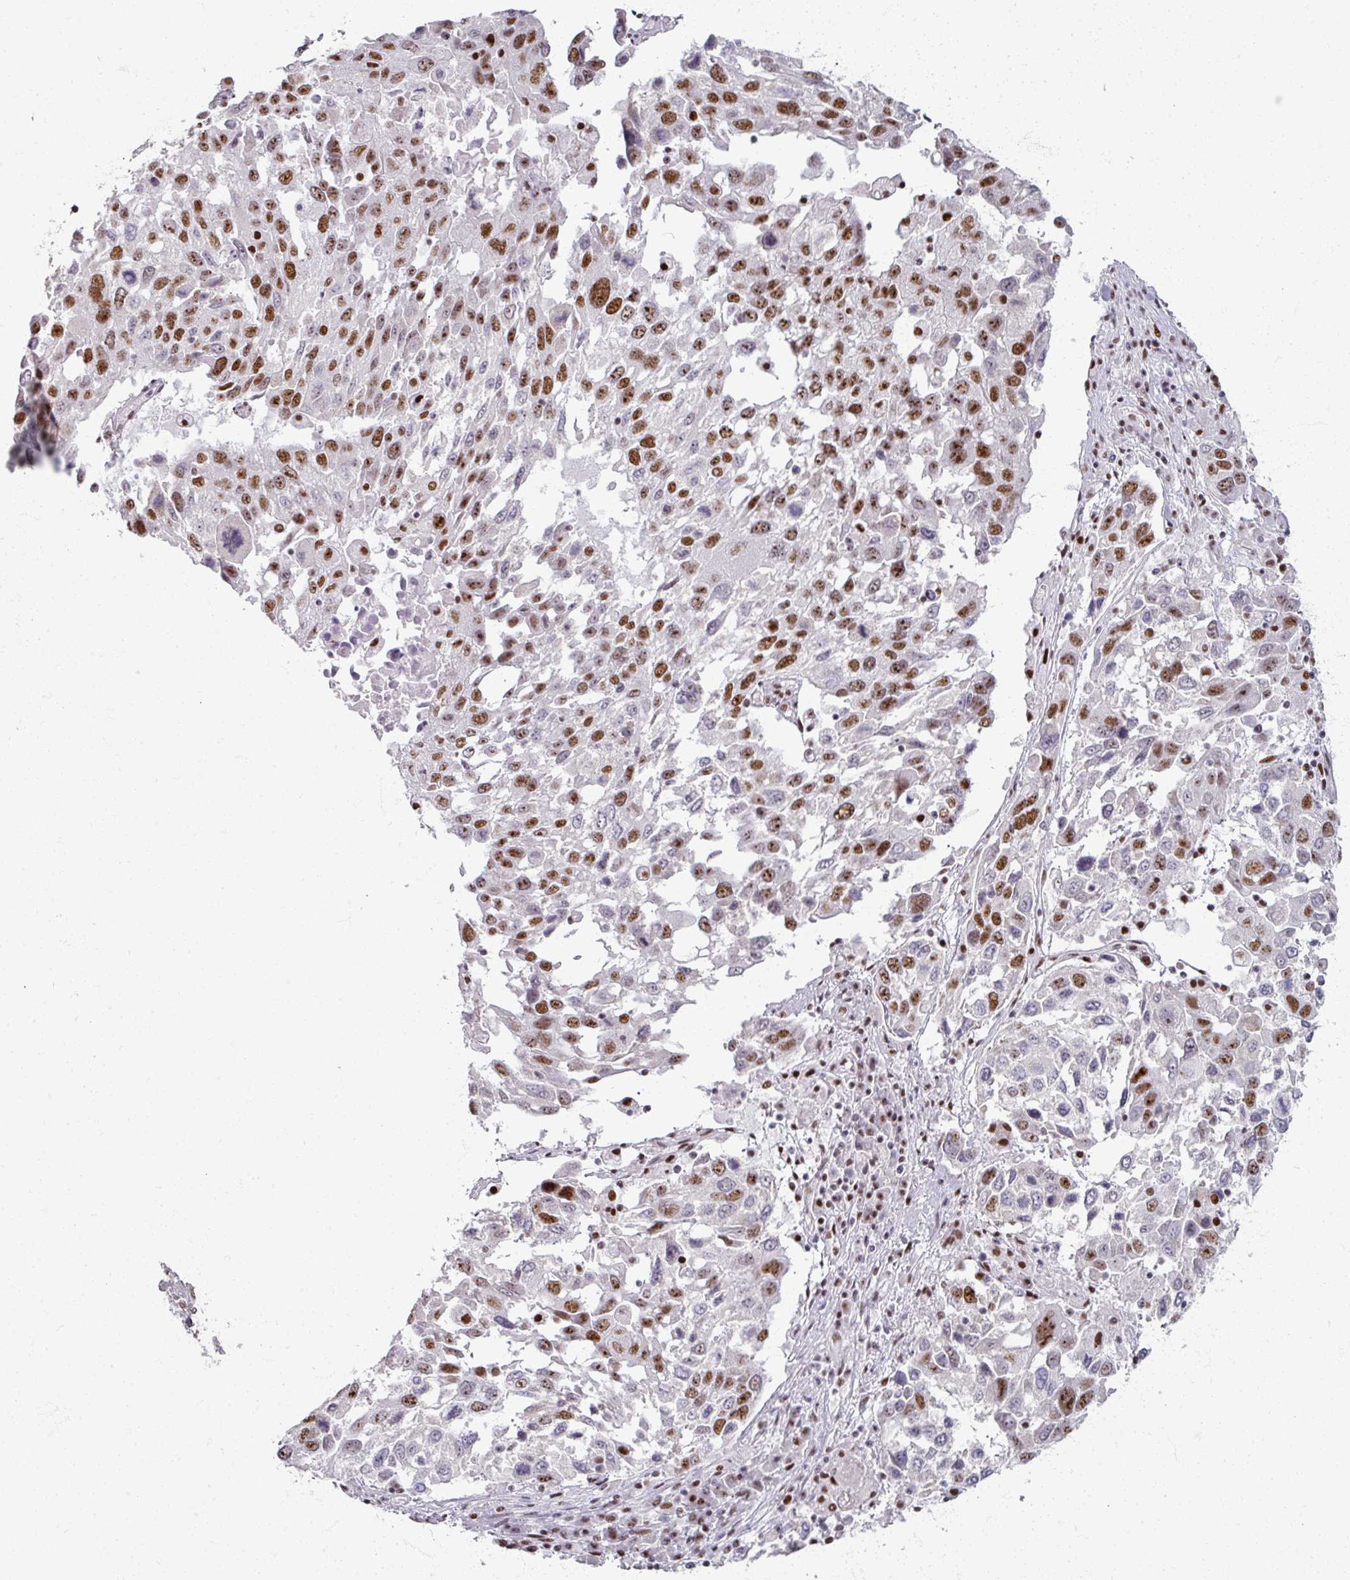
{"staining": {"intensity": "moderate", "quantity": ">75%", "location": "nuclear"}, "tissue": "lung cancer", "cell_type": "Tumor cells", "image_type": "cancer", "snomed": [{"axis": "morphology", "description": "Squamous cell carcinoma, NOS"}, {"axis": "topography", "description": "Lung"}], "caption": "This is a photomicrograph of immunohistochemistry (IHC) staining of lung cancer, which shows moderate expression in the nuclear of tumor cells.", "gene": "ADAR", "patient": {"sex": "male", "age": 65}}